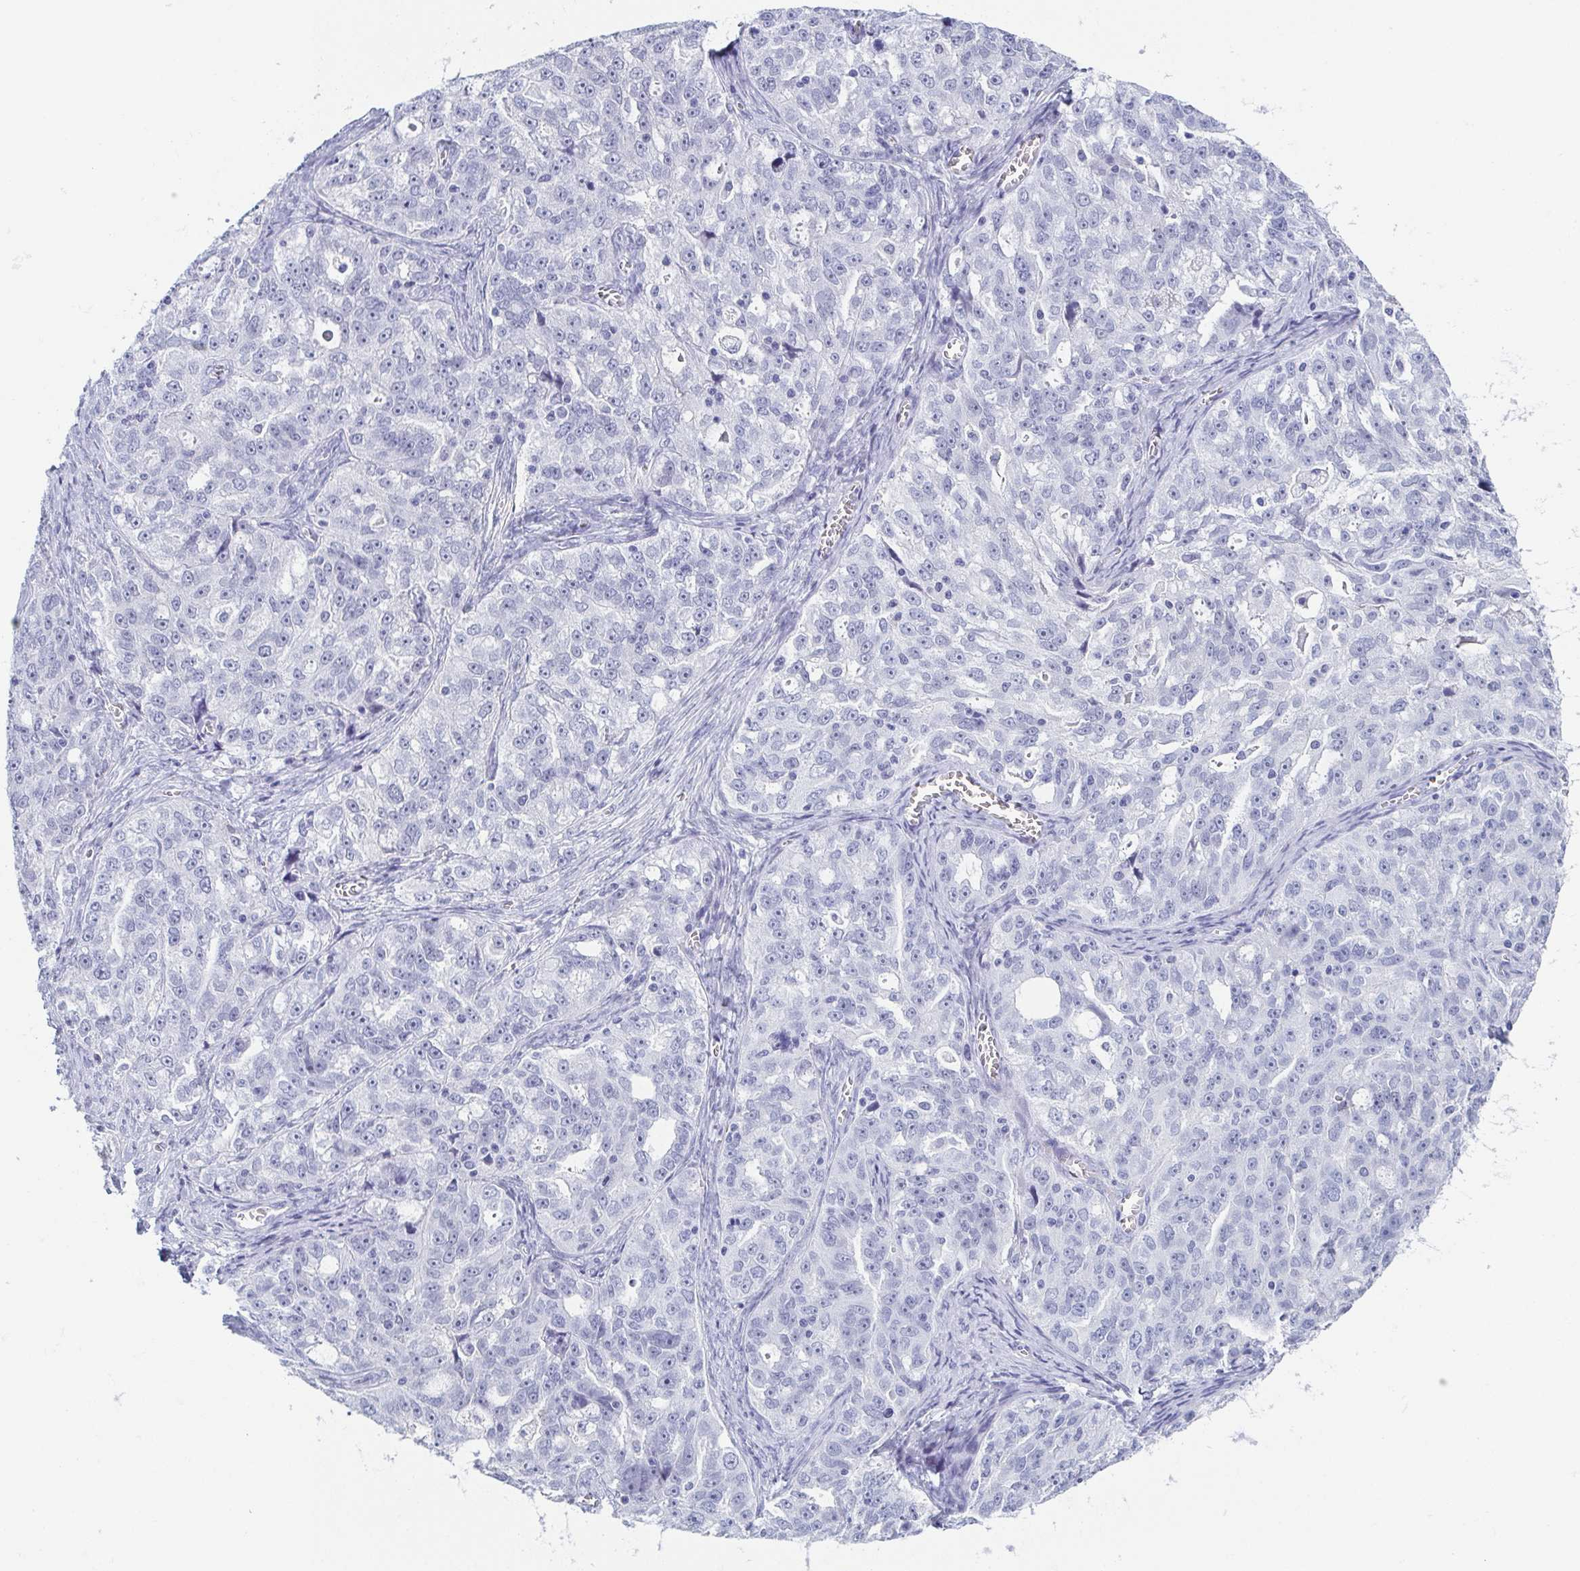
{"staining": {"intensity": "negative", "quantity": "none", "location": "none"}, "tissue": "ovarian cancer", "cell_type": "Tumor cells", "image_type": "cancer", "snomed": [{"axis": "morphology", "description": "Cystadenocarcinoma, serous, NOS"}, {"axis": "topography", "description": "Ovary"}], "caption": "A high-resolution histopathology image shows IHC staining of ovarian cancer, which shows no significant expression in tumor cells.", "gene": "REG4", "patient": {"sex": "female", "age": 51}}